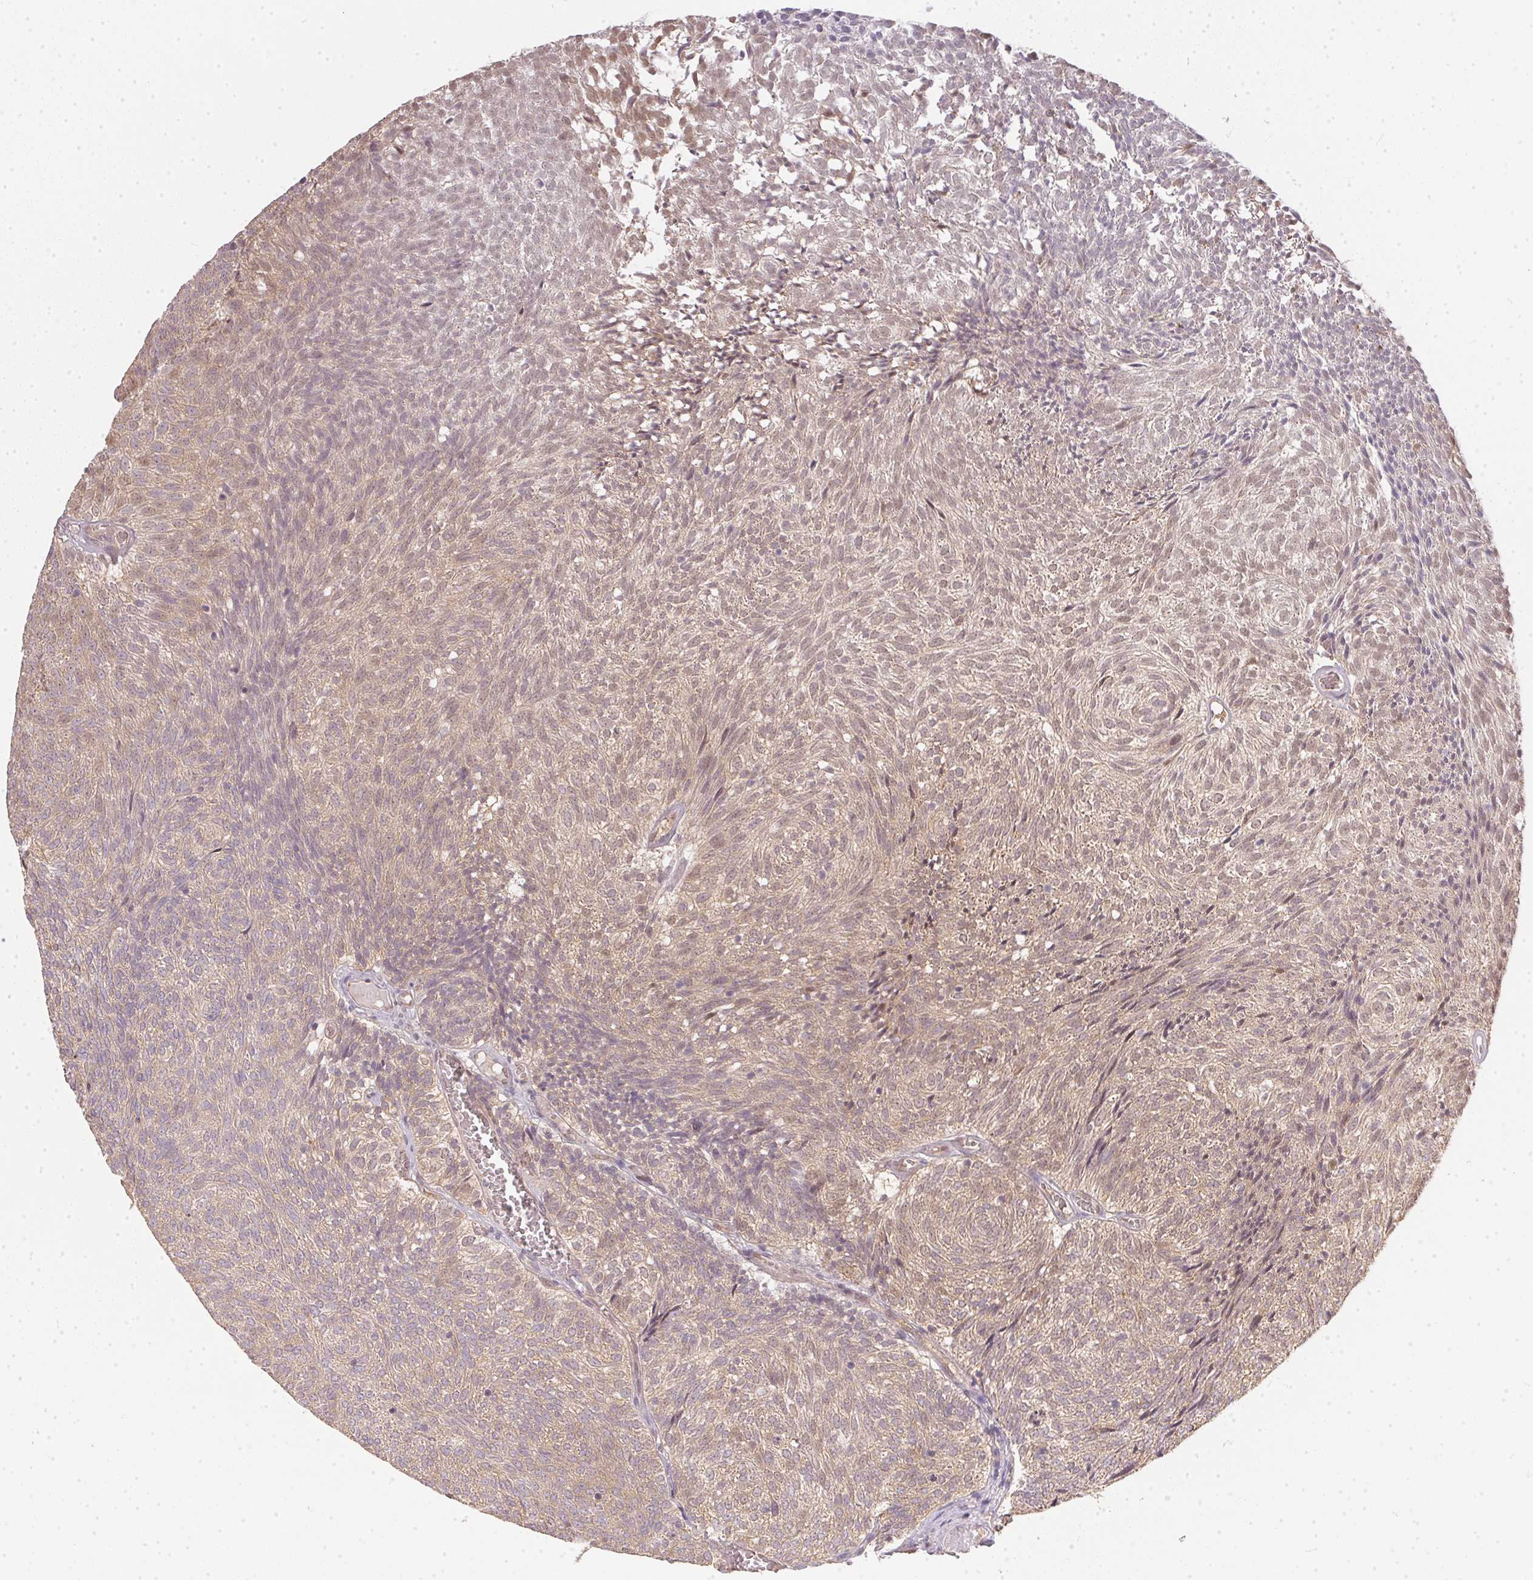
{"staining": {"intensity": "weak", "quantity": ">75%", "location": "cytoplasmic/membranous,nuclear"}, "tissue": "urothelial cancer", "cell_type": "Tumor cells", "image_type": "cancer", "snomed": [{"axis": "morphology", "description": "Urothelial carcinoma, Low grade"}, {"axis": "topography", "description": "Urinary bladder"}], "caption": "Urothelial carcinoma (low-grade) tissue exhibits weak cytoplasmic/membranous and nuclear expression in about >75% of tumor cells (Stains: DAB (3,3'-diaminobenzidine) in brown, nuclei in blue, Microscopy: brightfield microscopy at high magnification).", "gene": "BLMH", "patient": {"sex": "male", "age": 77}}